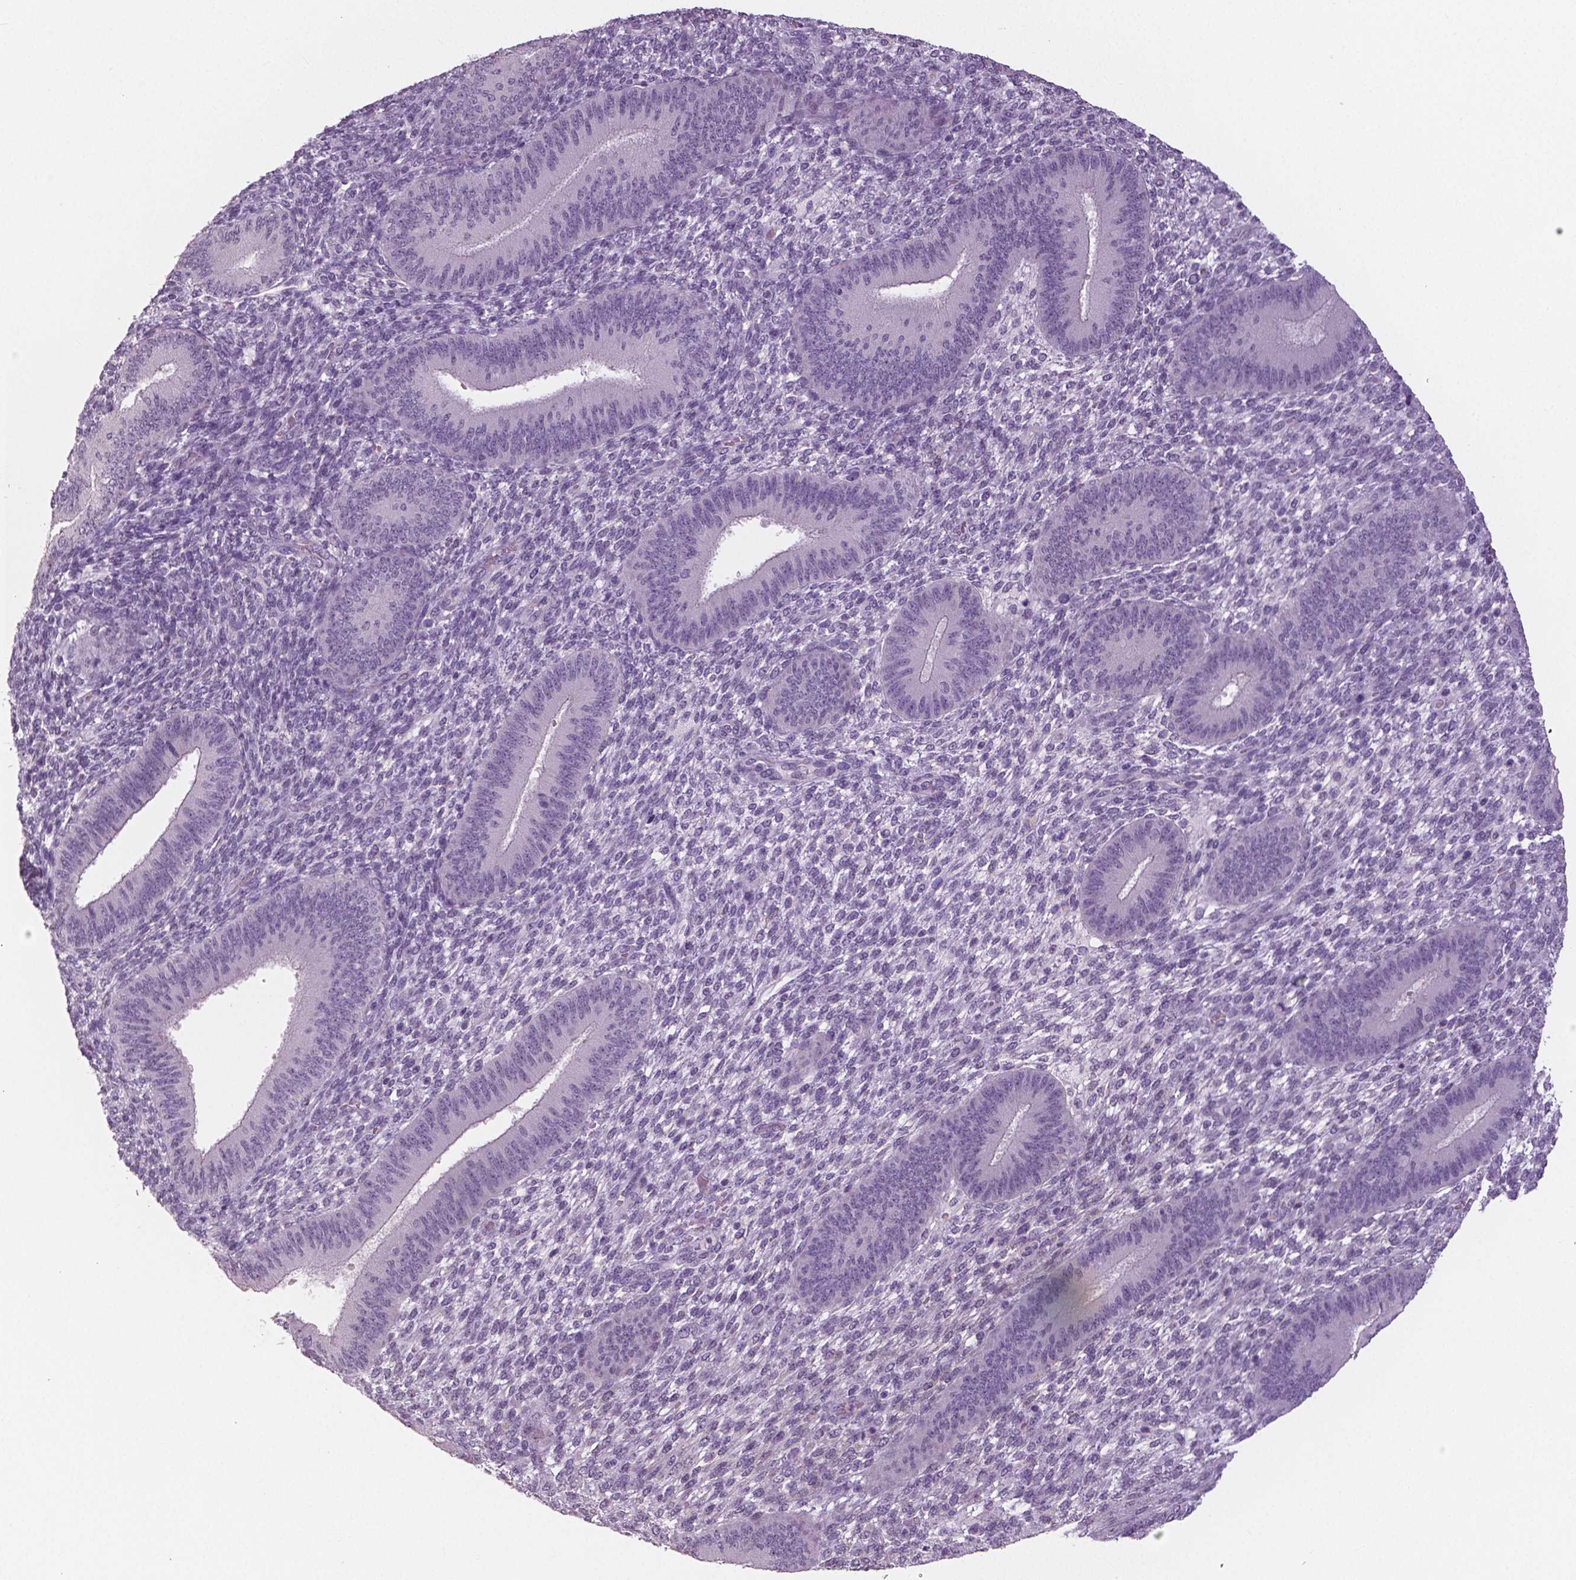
{"staining": {"intensity": "negative", "quantity": "none", "location": "none"}, "tissue": "endometrium", "cell_type": "Cells in endometrial stroma", "image_type": "normal", "snomed": [{"axis": "morphology", "description": "Normal tissue, NOS"}, {"axis": "topography", "description": "Endometrium"}], "caption": "DAB (3,3'-diaminobenzidine) immunohistochemical staining of unremarkable human endometrium shows no significant positivity in cells in endometrial stroma. Nuclei are stained in blue.", "gene": "NECAB1", "patient": {"sex": "female", "age": 39}}